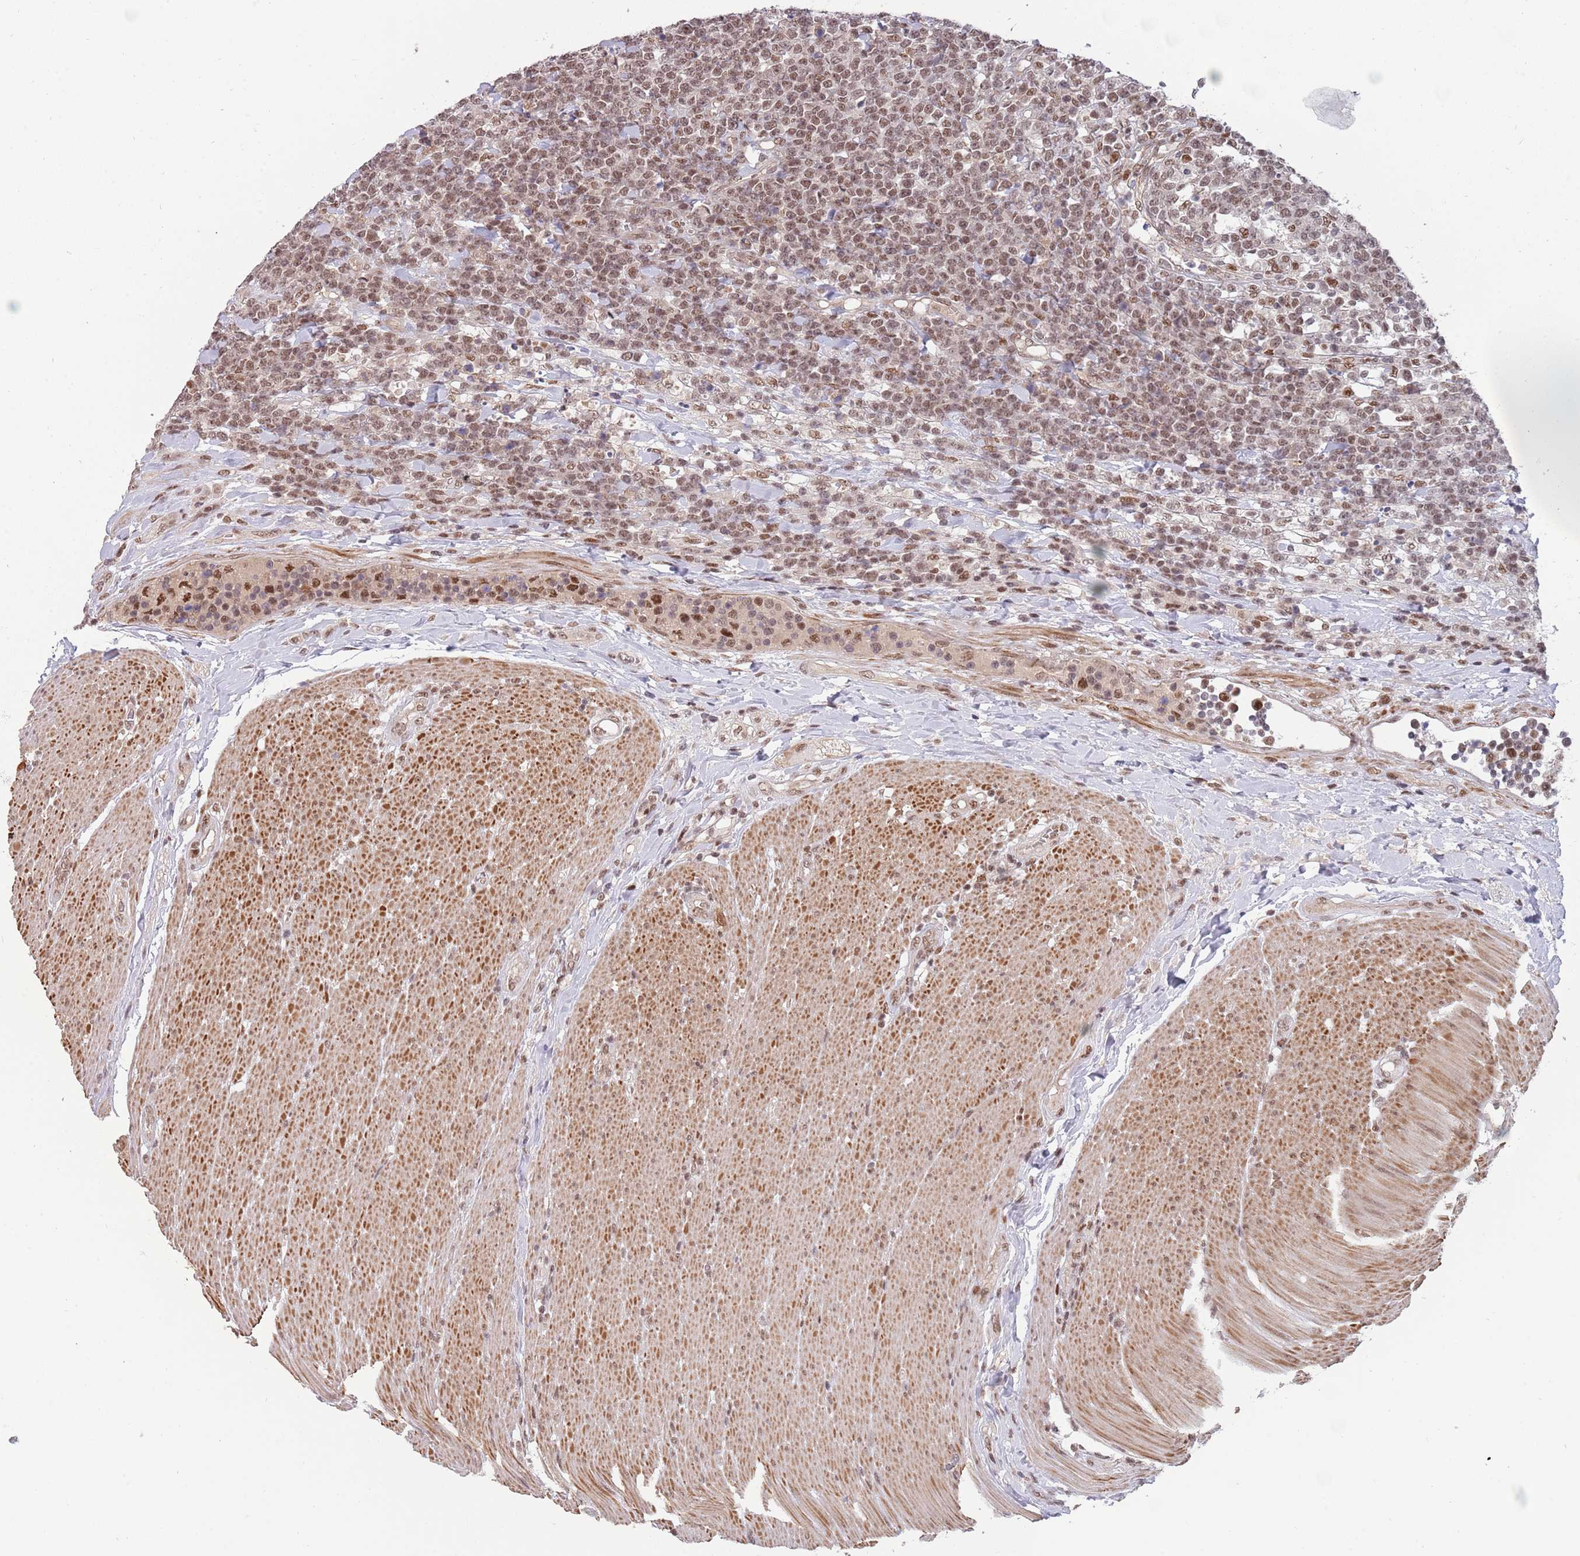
{"staining": {"intensity": "moderate", "quantity": ">75%", "location": "nuclear"}, "tissue": "lymphoma", "cell_type": "Tumor cells", "image_type": "cancer", "snomed": [{"axis": "morphology", "description": "Malignant lymphoma, non-Hodgkin's type, High grade"}, {"axis": "topography", "description": "Small intestine"}], "caption": "Human lymphoma stained with a brown dye demonstrates moderate nuclear positive staining in approximately >75% of tumor cells.", "gene": "ZBTB7A", "patient": {"sex": "male", "age": 8}}